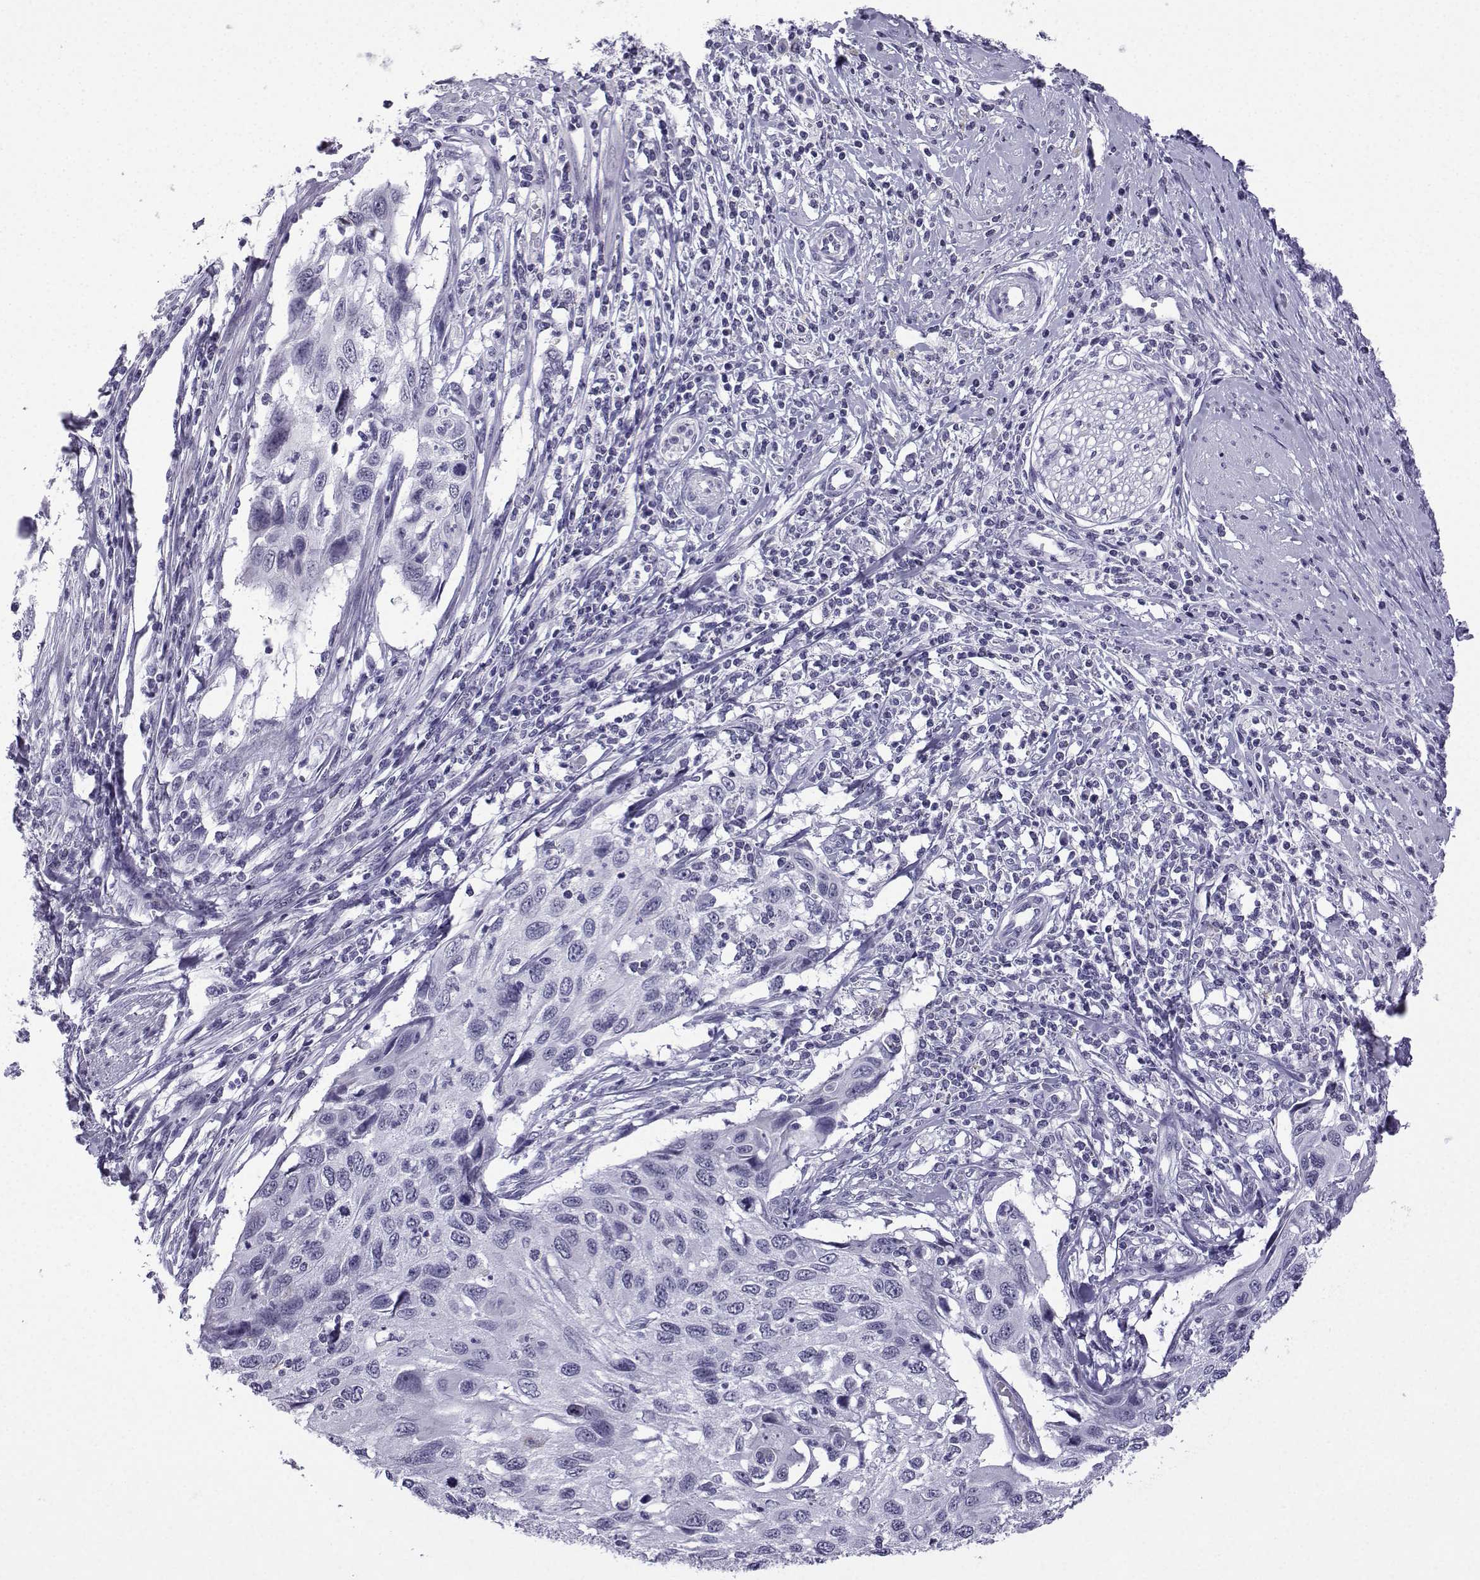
{"staining": {"intensity": "negative", "quantity": "none", "location": "none"}, "tissue": "cervical cancer", "cell_type": "Tumor cells", "image_type": "cancer", "snomed": [{"axis": "morphology", "description": "Squamous cell carcinoma, NOS"}, {"axis": "topography", "description": "Cervix"}], "caption": "The immunohistochemistry histopathology image has no significant expression in tumor cells of squamous cell carcinoma (cervical) tissue. The staining is performed using DAB brown chromogen with nuclei counter-stained in using hematoxylin.", "gene": "MRGBP", "patient": {"sex": "female", "age": 70}}